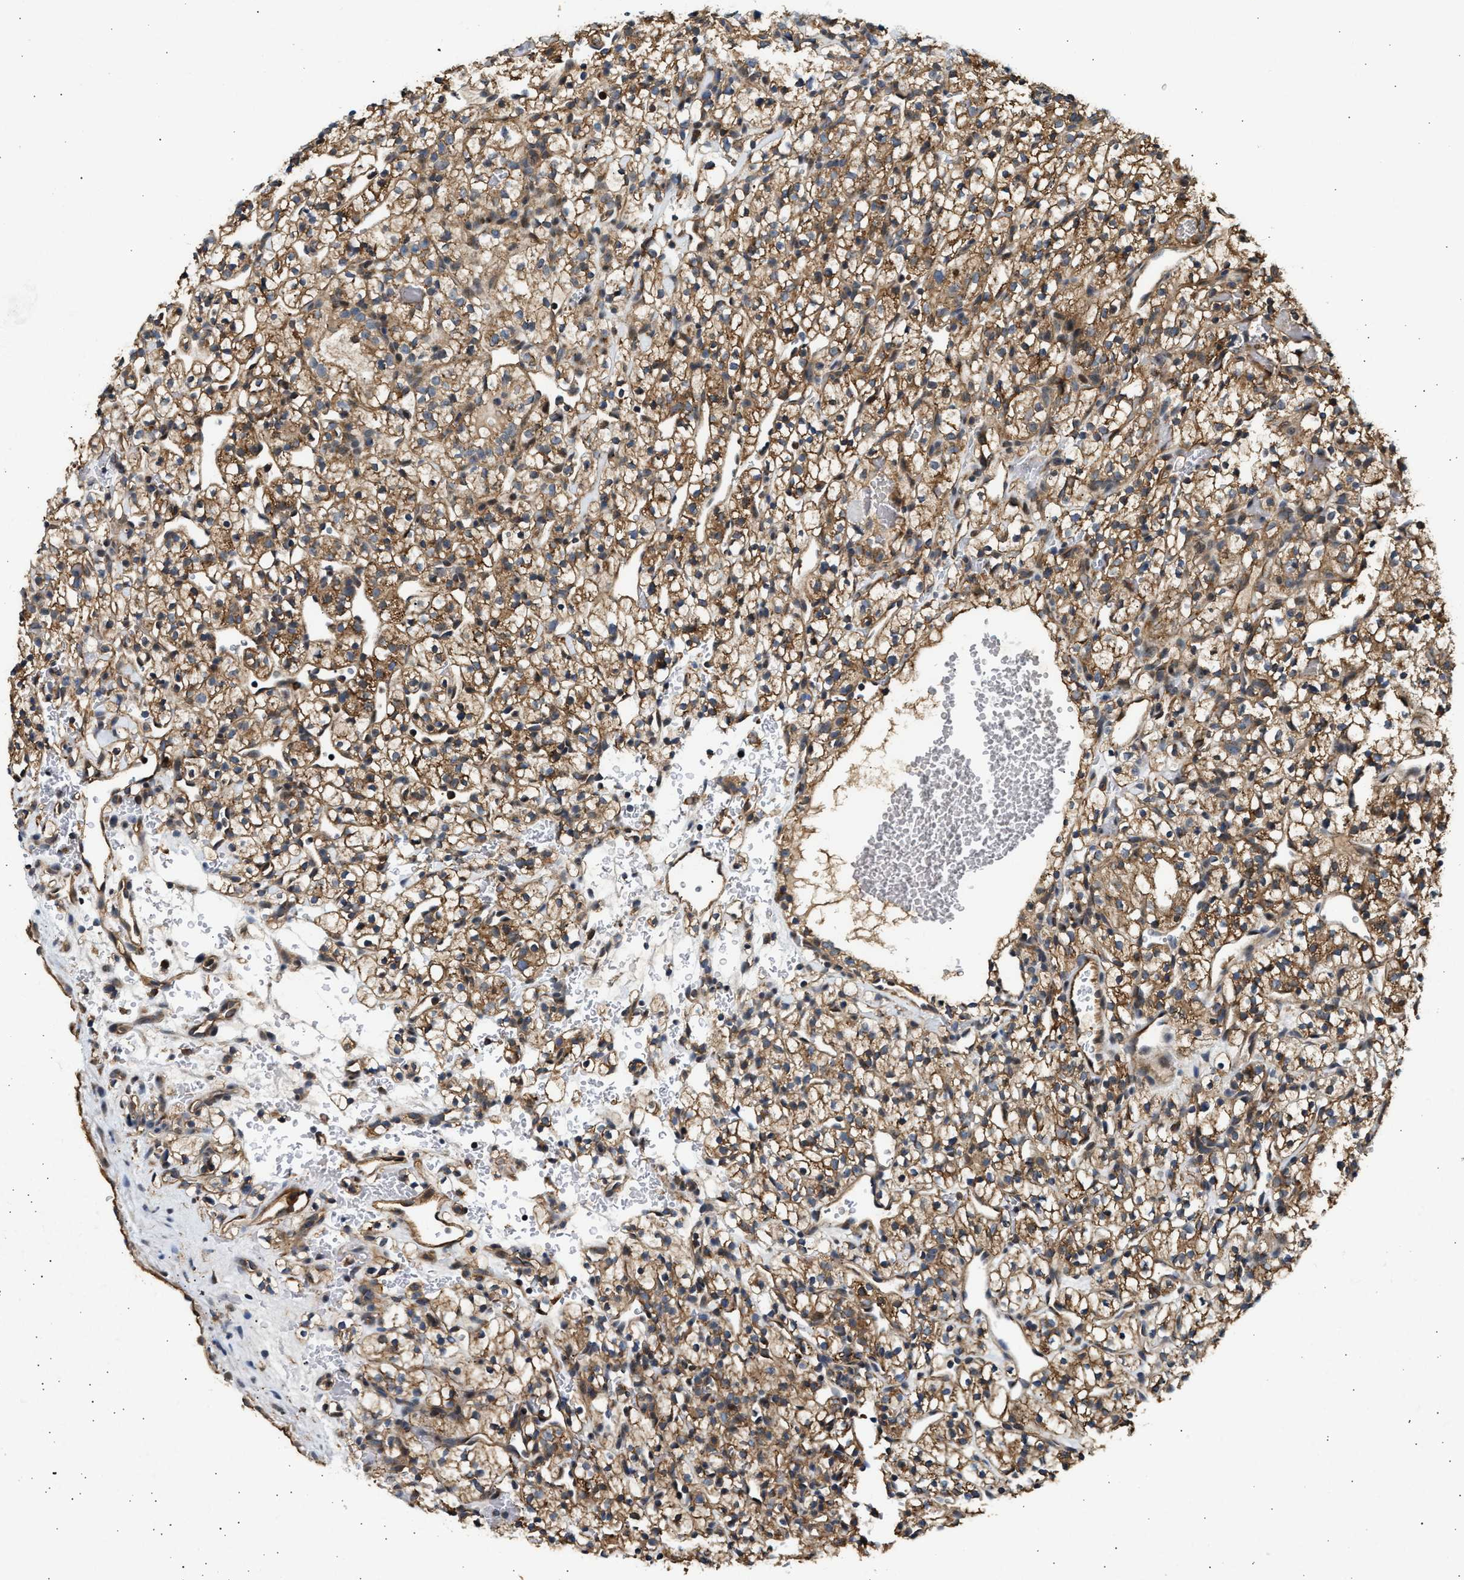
{"staining": {"intensity": "moderate", "quantity": ">75%", "location": "cytoplasmic/membranous"}, "tissue": "renal cancer", "cell_type": "Tumor cells", "image_type": "cancer", "snomed": [{"axis": "morphology", "description": "Adenocarcinoma, NOS"}, {"axis": "topography", "description": "Kidney"}], "caption": "IHC photomicrograph of neoplastic tissue: human adenocarcinoma (renal) stained using immunohistochemistry (IHC) displays medium levels of moderate protein expression localized specifically in the cytoplasmic/membranous of tumor cells, appearing as a cytoplasmic/membranous brown color.", "gene": "DUSP14", "patient": {"sex": "female", "age": 57}}